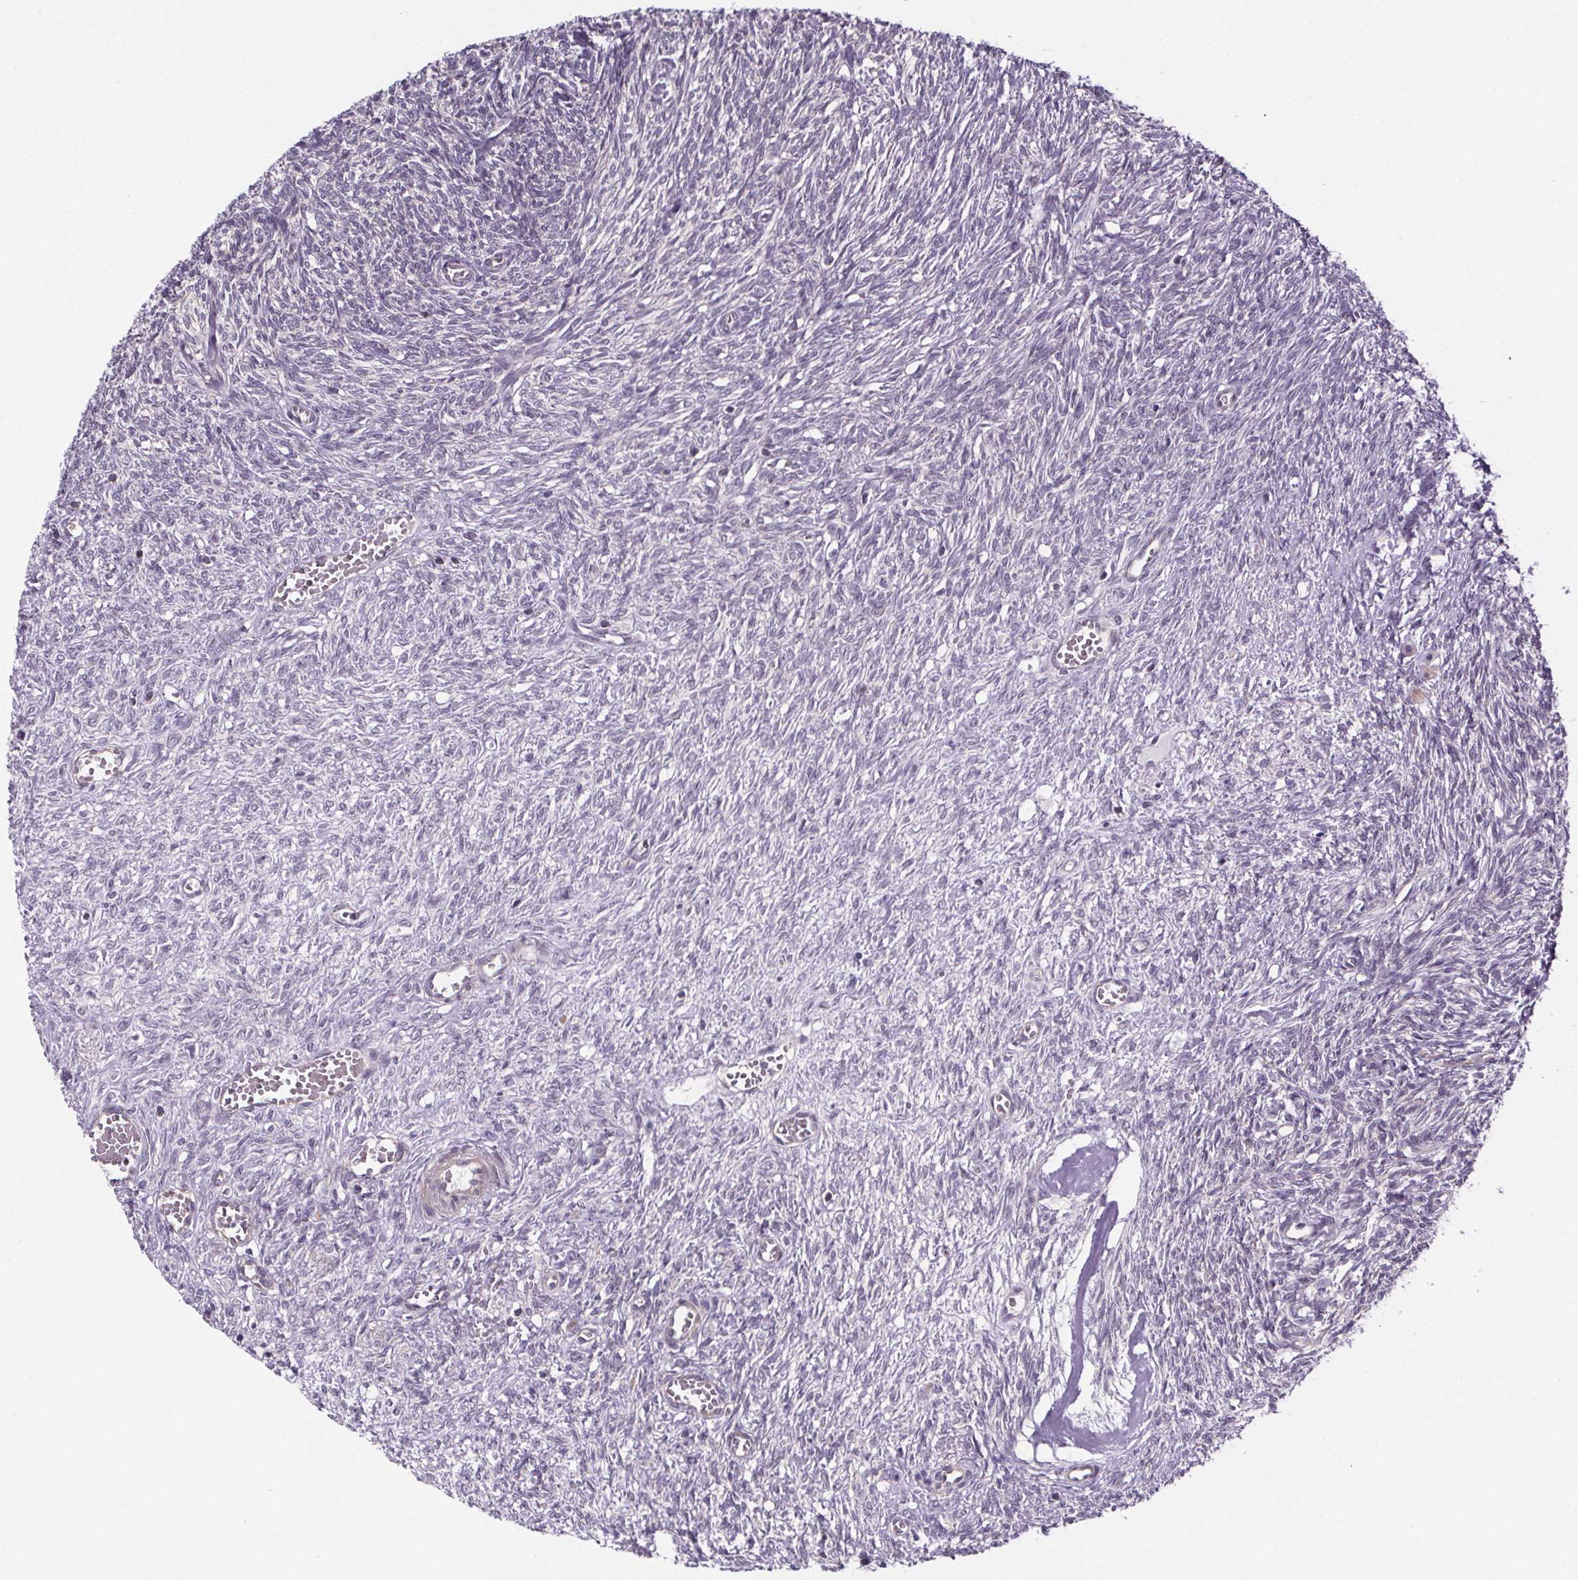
{"staining": {"intensity": "negative", "quantity": "none", "location": "none"}, "tissue": "ovary", "cell_type": "Follicle cells", "image_type": "normal", "snomed": [{"axis": "morphology", "description": "Normal tissue, NOS"}, {"axis": "topography", "description": "Ovary"}], "caption": "Immunohistochemistry (IHC) histopathology image of benign ovary: human ovary stained with DAB (3,3'-diaminobenzidine) demonstrates no significant protein expression in follicle cells.", "gene": "TTC12", "patient": {"sex": "female", "age": 46}}